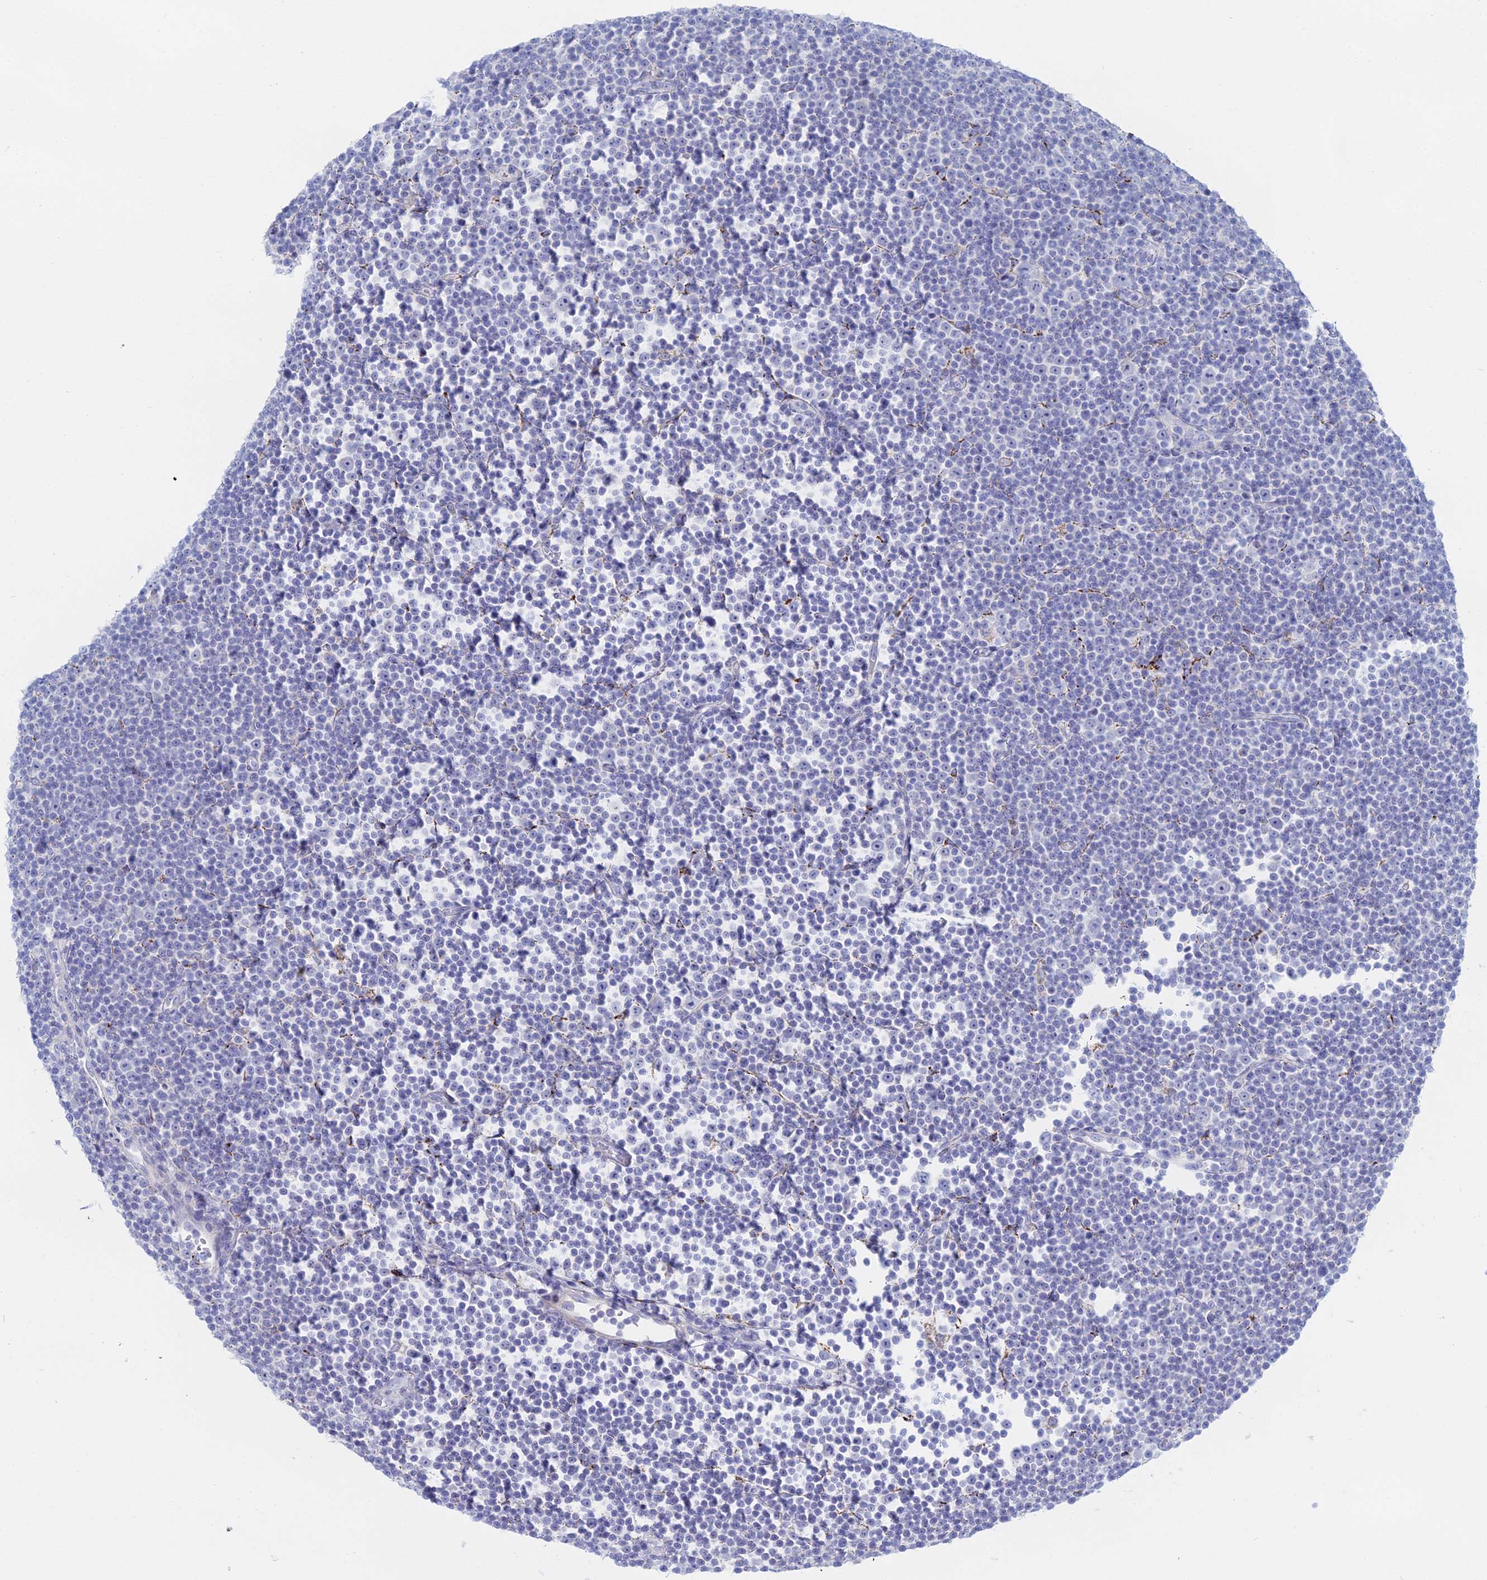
{"staining": {"intensity": "negative", "quantity": "none", "location": "none"}, "tissue": "lymphoma", "cell_type": "Tumor cells", "image_type": "cancer", "snomed": [{"axis": "morphology", "description": "Malignant lymphoma, non-Hodgkin's type, Low grade"}, {"axis": "topography", "description": "Lymph node"}], "caption": "Tumor cells are negative for brown protein staining in malignant lymphoma, non-Hodgkin's type (low-grade).", "gene": "DHX34", "patient": {"sex": "female", "age": 67}}